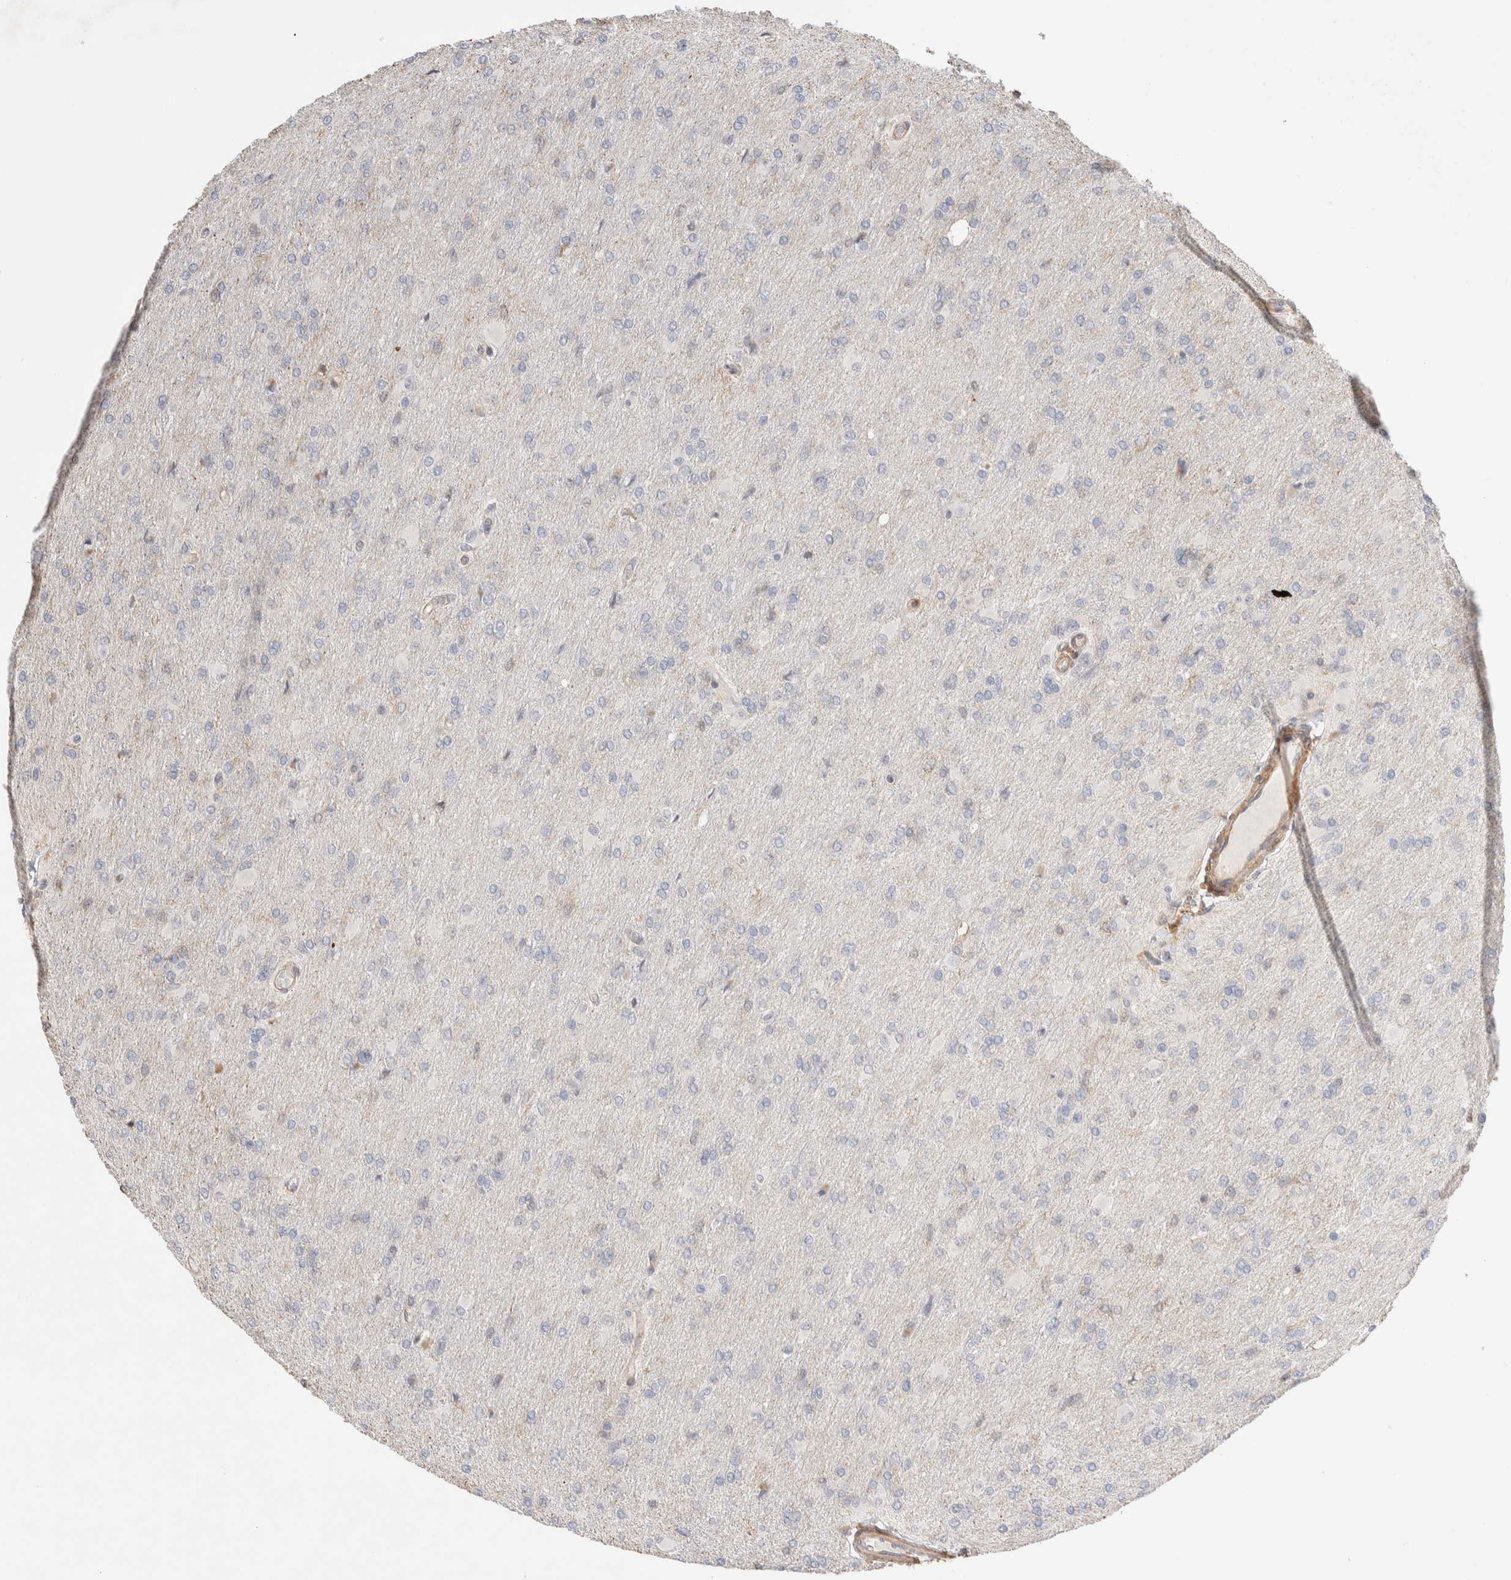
{"staining": {"intensity": "negative", "quantity": "none", "location": "none"}, "tissue": "glioma", "cell_type": "Tumor cells", "image_type": "cancer", "snomed": [{"axis": "morphology", "description": "Glioma, malignant, High grade"}, {"axis": "topography", "description": "Cerebral cortex"}], "caption": "Immunohistochemistry (IHC) of human malignant glioma (high-grade) exhibits no expression in tumor cells.", "gene": "ZNF704", "patient": {"sex": "female", "age": 36}}